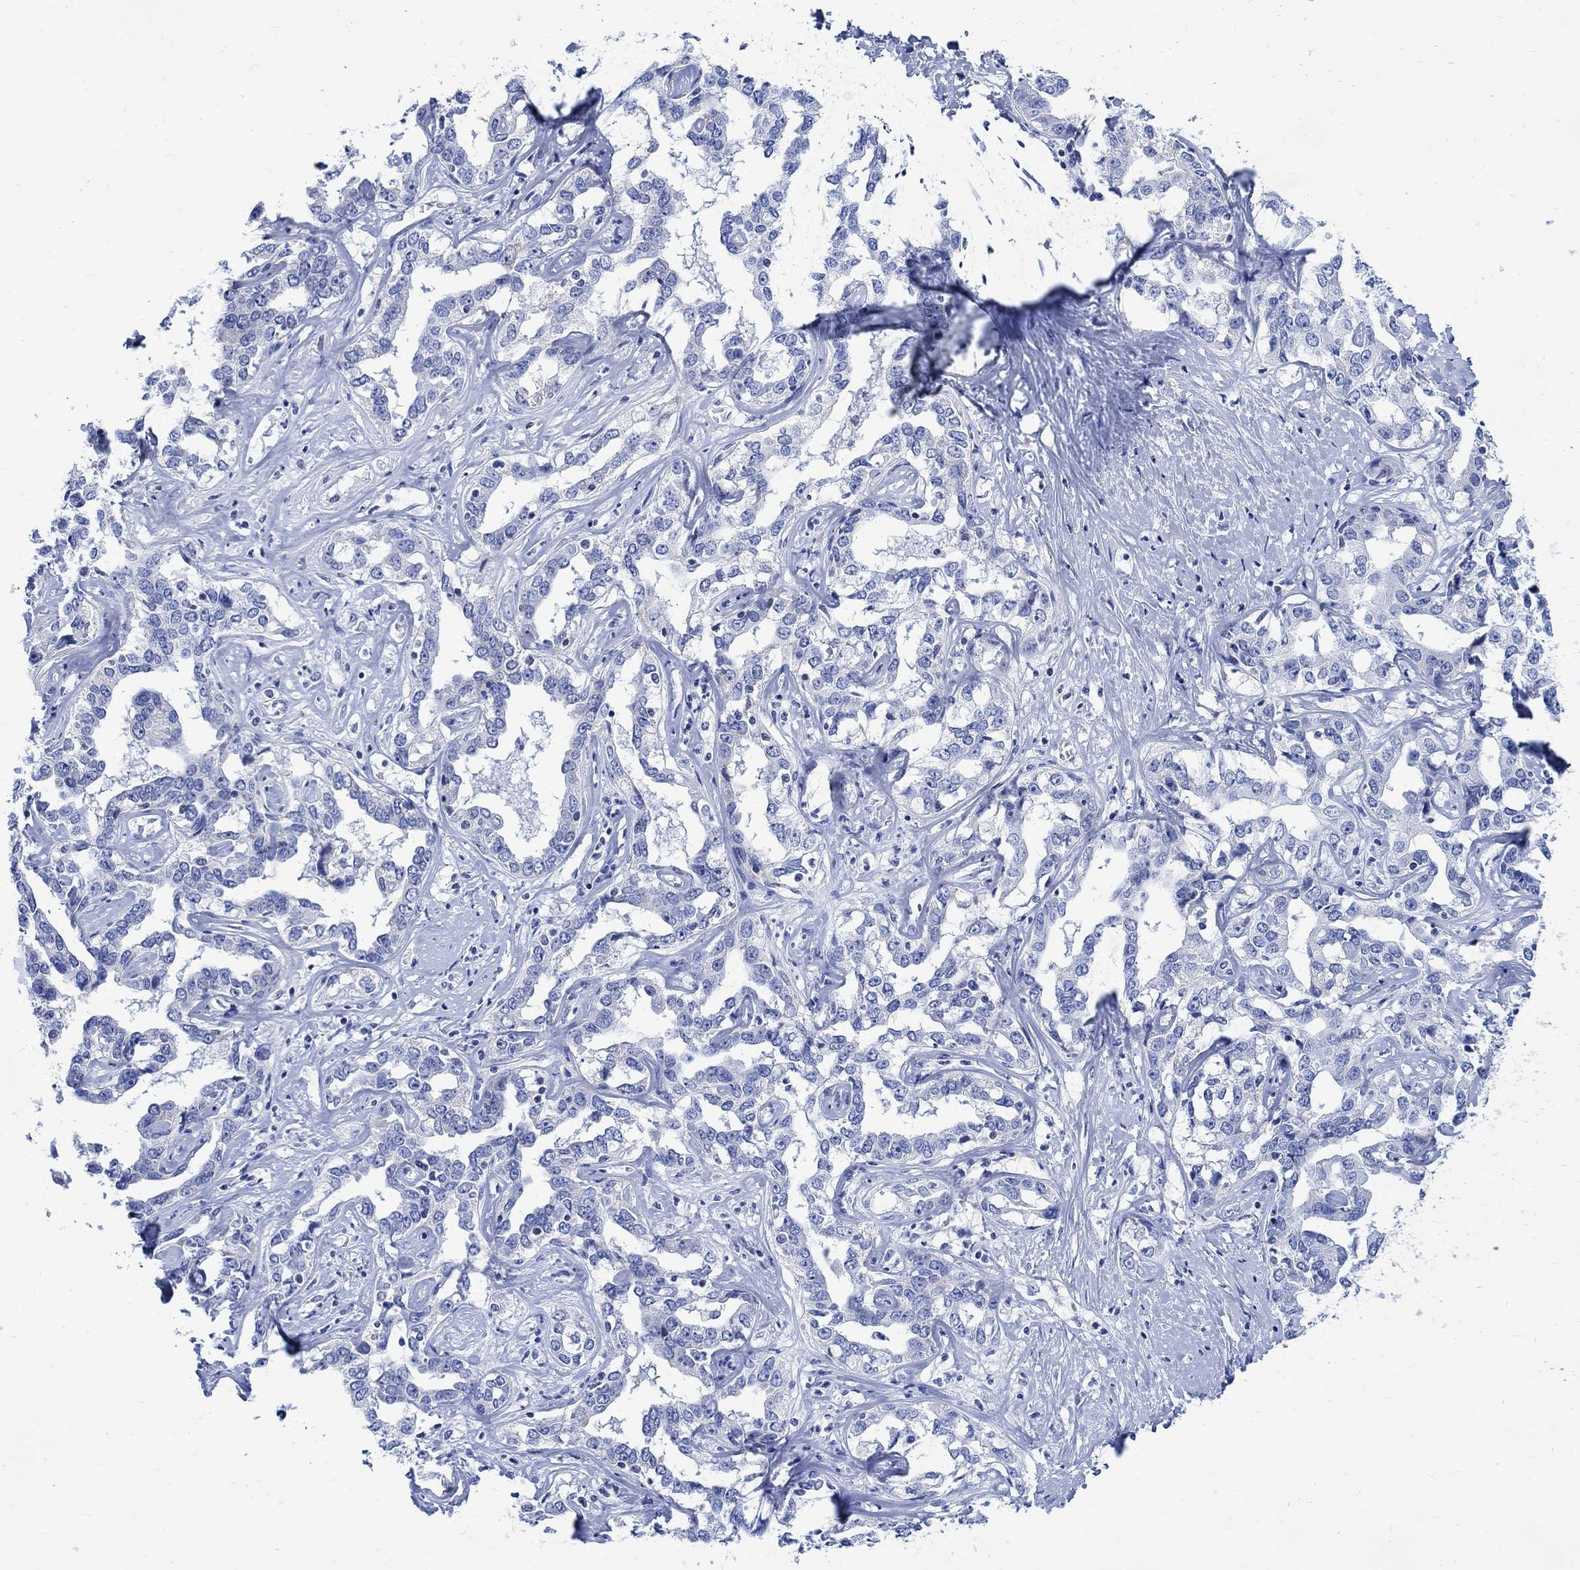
{"staining": {"intensity": "negative", "quantity": "none", "location": "none"}, "tissue": "liver cancer", "cell_type": "Tumor cells", "image_type": "cancer", "snomed": [{"axis": "morphology", "description": "Cholangiocarcinoma"}, {"axis": "topography", "description": "Liver"}], "caption": "This photomicrograph is of liver cancer (cholangiocarcinoma) stained with immunohistochemistry to label a protein in brown with the nuclei are counter-stained blue. There is no positivity in tumor cells. Brightfield microscopy of immunohistochemistry (IHC) stained with DAB (brown) and hematoxylin (blue), captured at high magnification.", "gene": "CPLX2", "patient": {"sex": "male", "age": 59}}